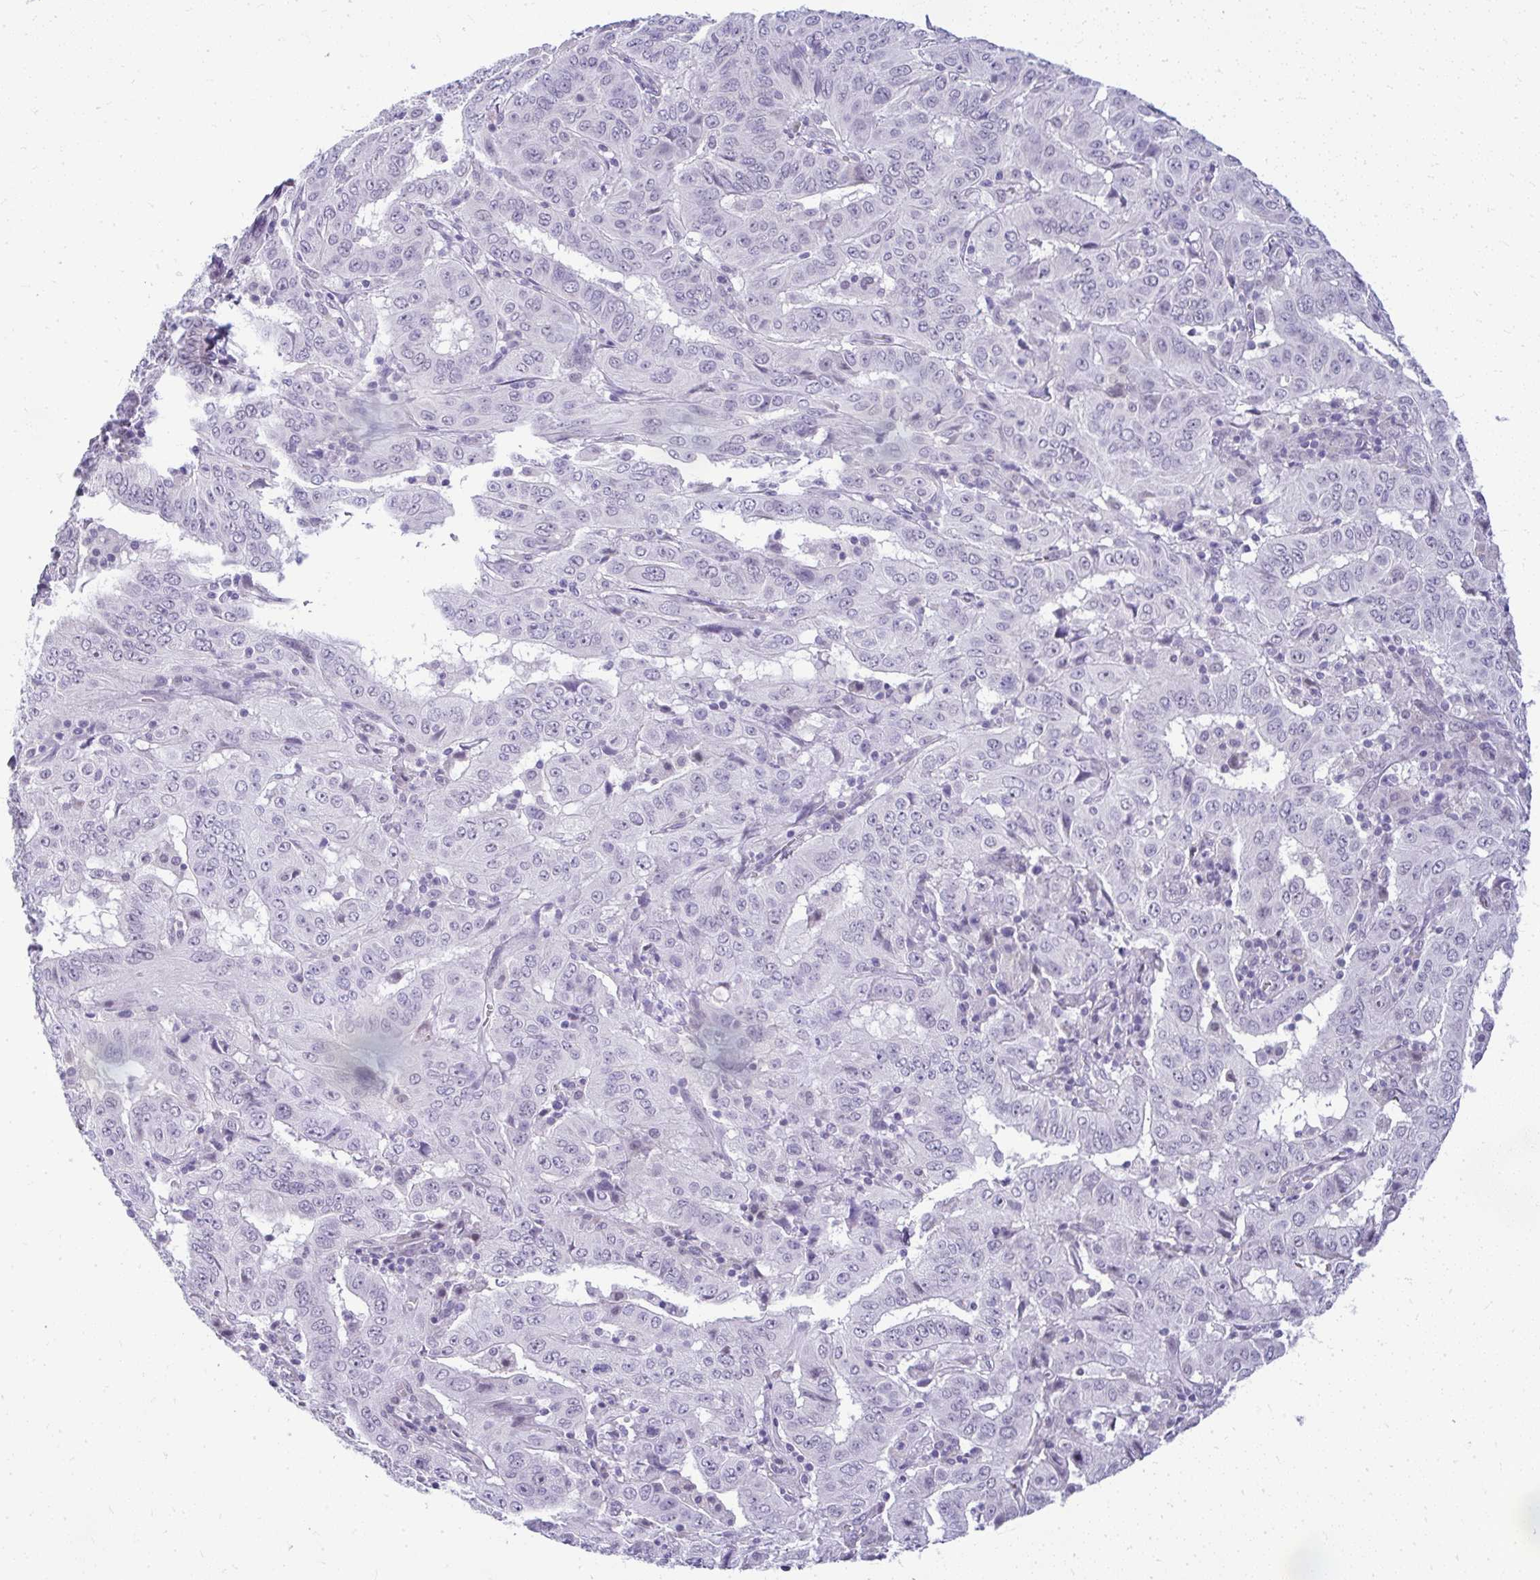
{"staining": {"intensity": "negative", "quantity": "none", "location": "none"}, "tissue": "pancreatic cancer", "cell_type": "Tumor cells", "image_type": "cancer", "snomed": [{"axis": "morphology", "description": "Adenocarcinoma, NOS"}, {"axis": "topography", "description": "Pancreas"}], "caption": "The micrograph reveals no significant expression in tumor cells of adenocarcinoma (pancreatic).", "gene": "TEX33", "patient": {"sex": "male", "age": 63}}